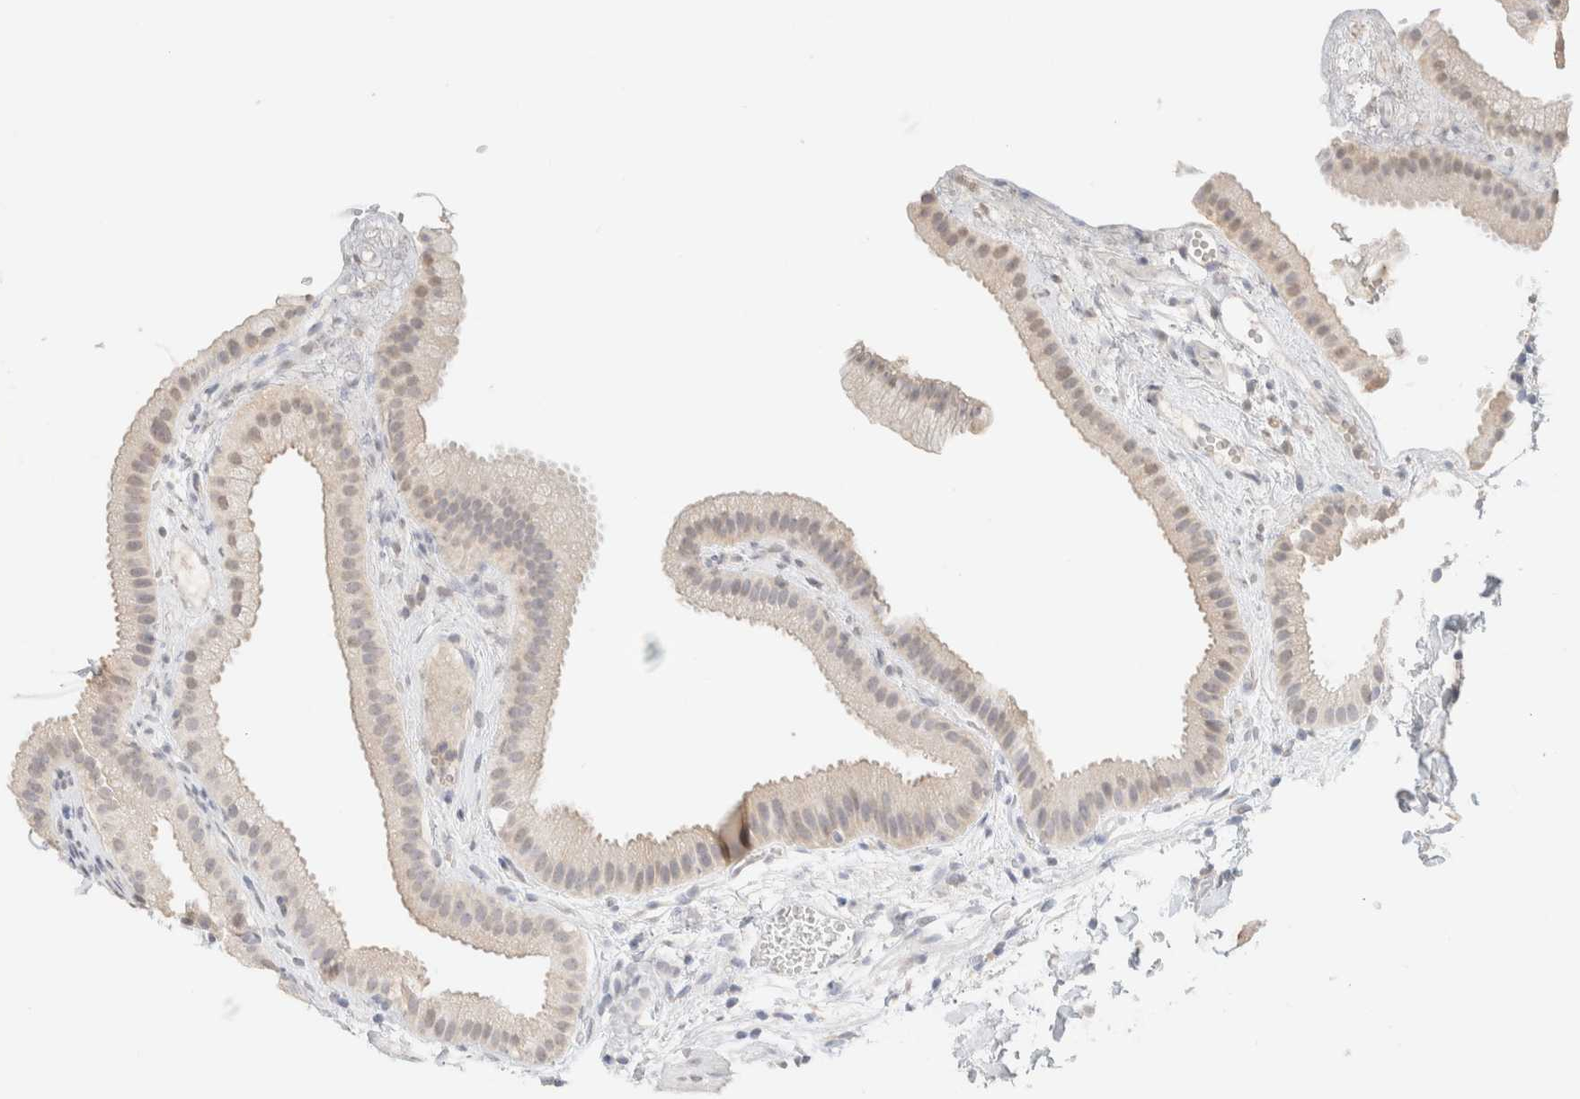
{"staining": {"intensity": "weak", "quantity": "<25%", "location": "nuclear"}, "tissue": "gallbladder", "cell_type": "Glandular cells", "image_type": "normal", "snomed": [{"axis": "morphology", "description": "Normal tissue, NOS"}, {"axis": "topography", "description": "Gallbladder"}], "caption": "This histopathology image is of normal gallbladder stained with IHC to label a protein in brown with the nuclei are counter-stained blue. There is no positivity in glandular cells.", "gene": "CPA1", "patient": {"sex": "female", "age": 64}}